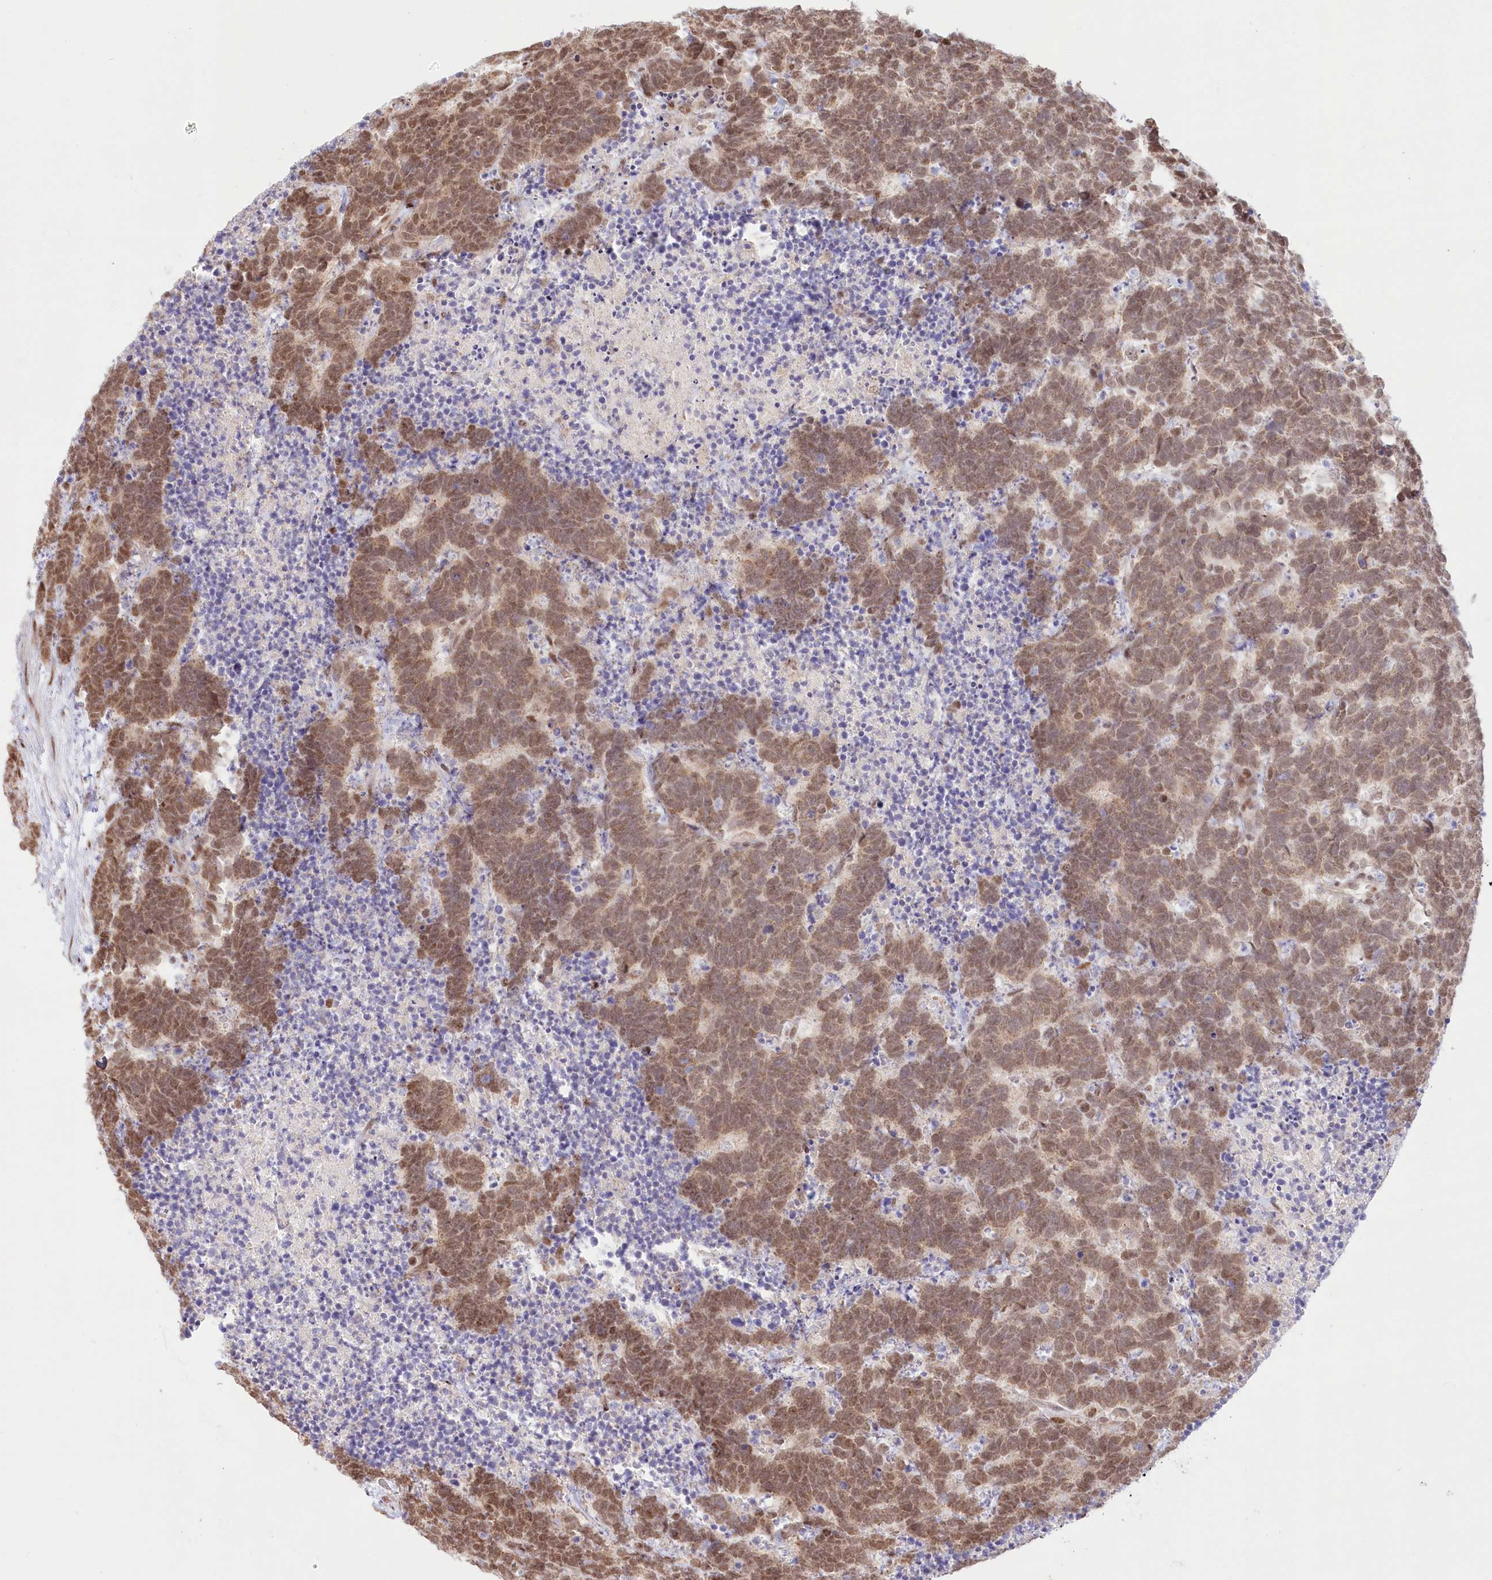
{"staining": {"intensity": "moderate", "quantity": ">75%", "location": "nuclear"}, "tissue": "carcinoid", "cell_type": "Tumor cells", "image_type": "cancer", "snomed": [{"axis": "morphology", "description": "Carcinoma, NOS"}, {"axis": "morphology", "description": "Carcinoid, malignant, NOS"}, {"axis": "topography", "description": "Urinary bladder"}], "caption": "Carcinoid (malignant) stained for a protein (brown) demonstrates moderate nuclear positive staining in about >75% of tumor cells.", "gene": "PYURF", "patient": {"sex": "male", "age": 57}}